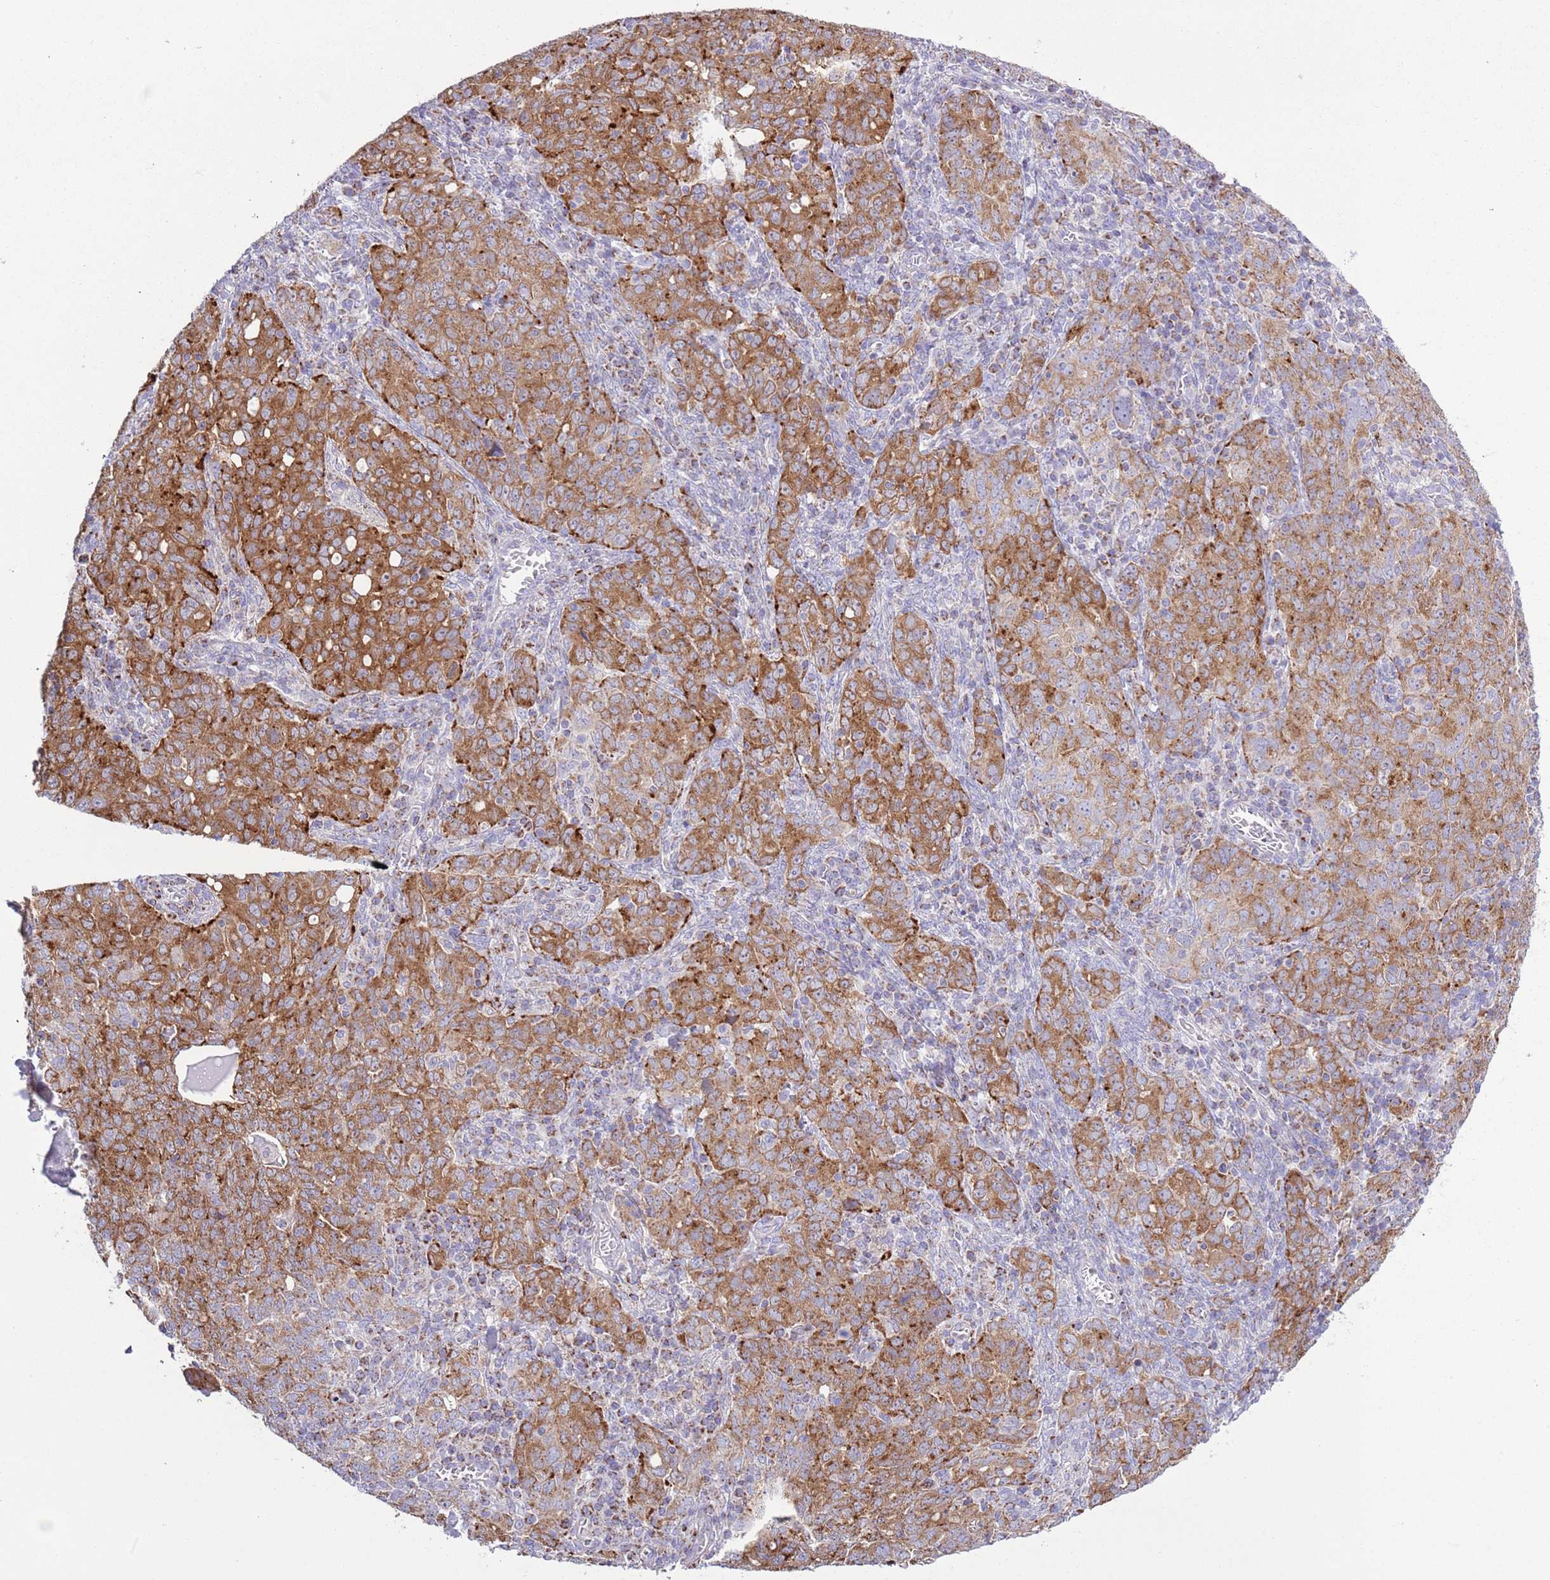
{"staining": {"intensity": "moderate", "quantity": ">75%", "location": "cytoplasmic/membranous"}, "tissue": "ovarian cancer", "cell_type": "Tumor cells", "image_type": "cancer", "snomed": [{"axis": "morphology", "description": "Carcinoma, endometroid"}, {"axis": "topography", "description": "Ovary"}], "caption": "Protein expression by IHC exhibits moderate cytoplasmic/membranous expression in approximately >75% of tumor cells in ovarian cancer. Immunohistochemistry (ihc) stains the protein in brown and the nuclei are stained blue.", "gene": "ATP6V1B1", "patient": {"sex": "female", "age": 62}}